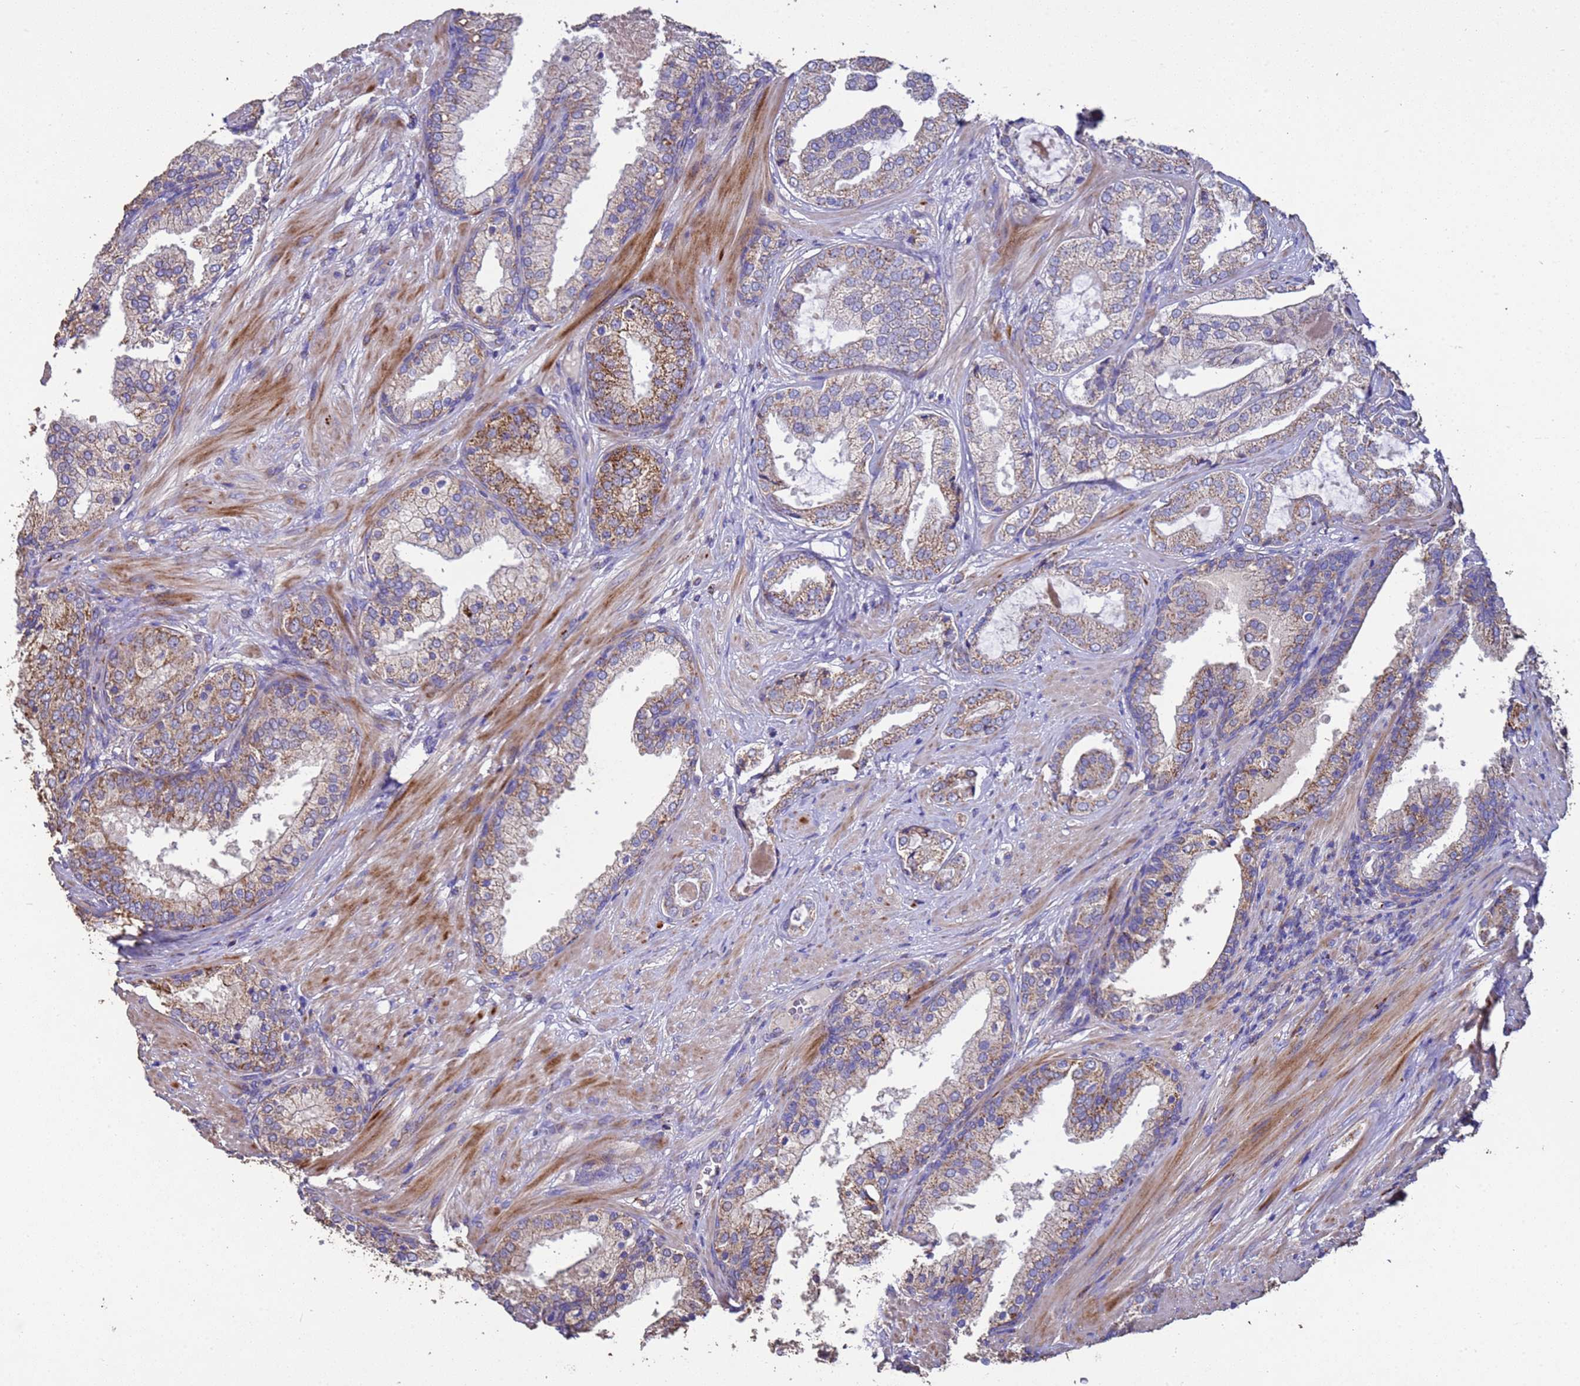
{"staining": {"intensity": "moderate", "quantity": "25%-75%", "location": "cytoplasmic/membranous"}, "tissue": "prostate cancer", "cell_type": "Tumor cells", "image_type": "cancer", "snomed": [{"axis": "morphology", "description": "Adenocarcinoma, High grade"}, {"axis": "topography", "description": "Prostate"}], "caption": "Prostate adenocarcinoma (high-grade) was stained to show a protein in brown. There is medium levels of moderate cytoplasmic/membranous positivity in approximately 25%-75% of tumor cells.", "gene": "ZNFX1", "patient": {"sex": "male", "age": 60}}